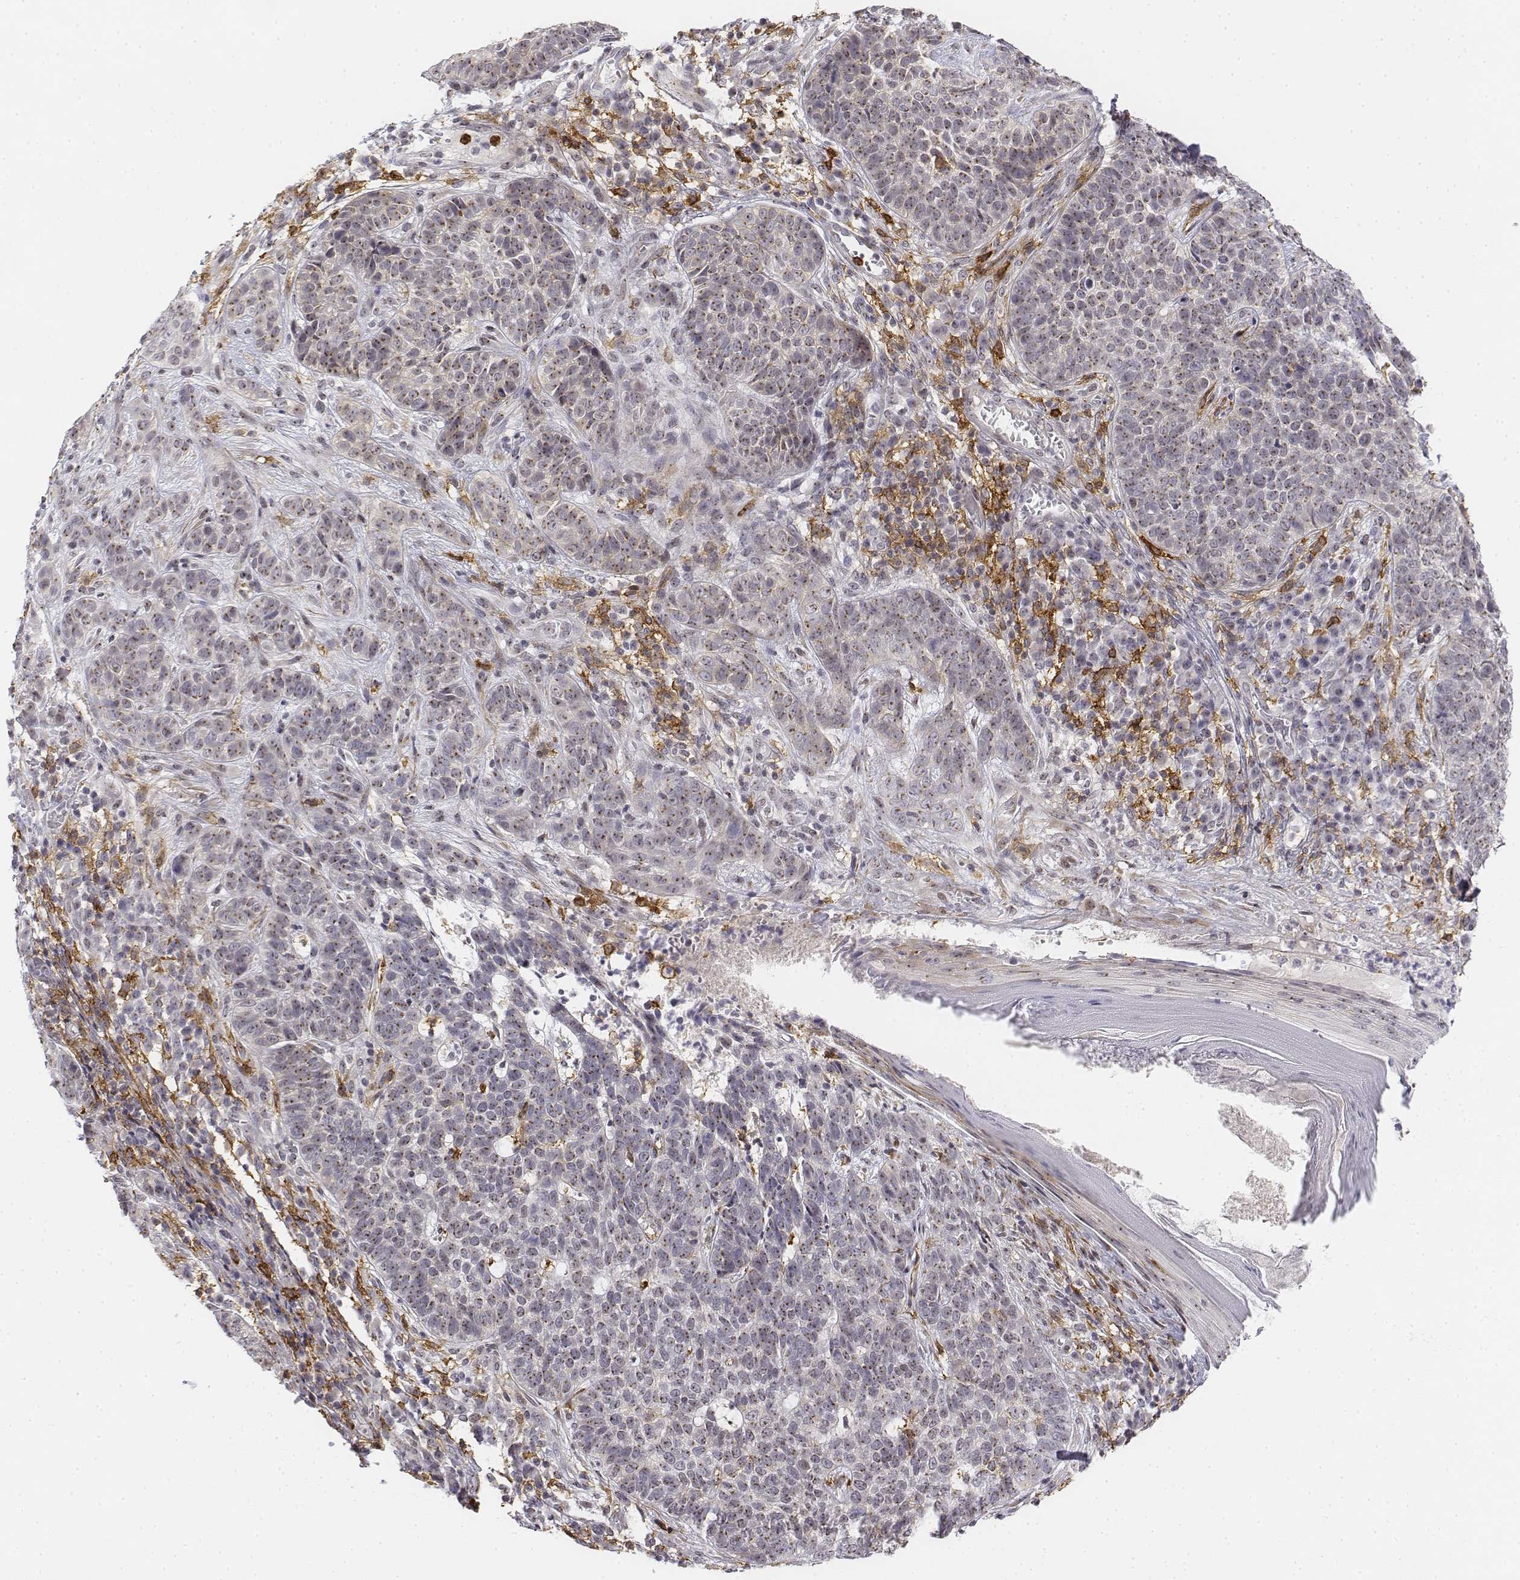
{"staining": {"intensity": "negative", "quantity": "none", "location": "none"}, "tissue": "skin cancer", "cell_type": "Tumor cells", "image_type": "cancer", "snomed": [{"axis": "morphology", "description": "Basal cell carcinoma"}, {"axis": "topography", "description": "Skin"}], "caption": "Immunohistochemical staining of human skin basal cell carcinoma shows no significant positivity in tumor cells.", "gene": "CD14", "patient": {"sex": "female", "age": 69}}